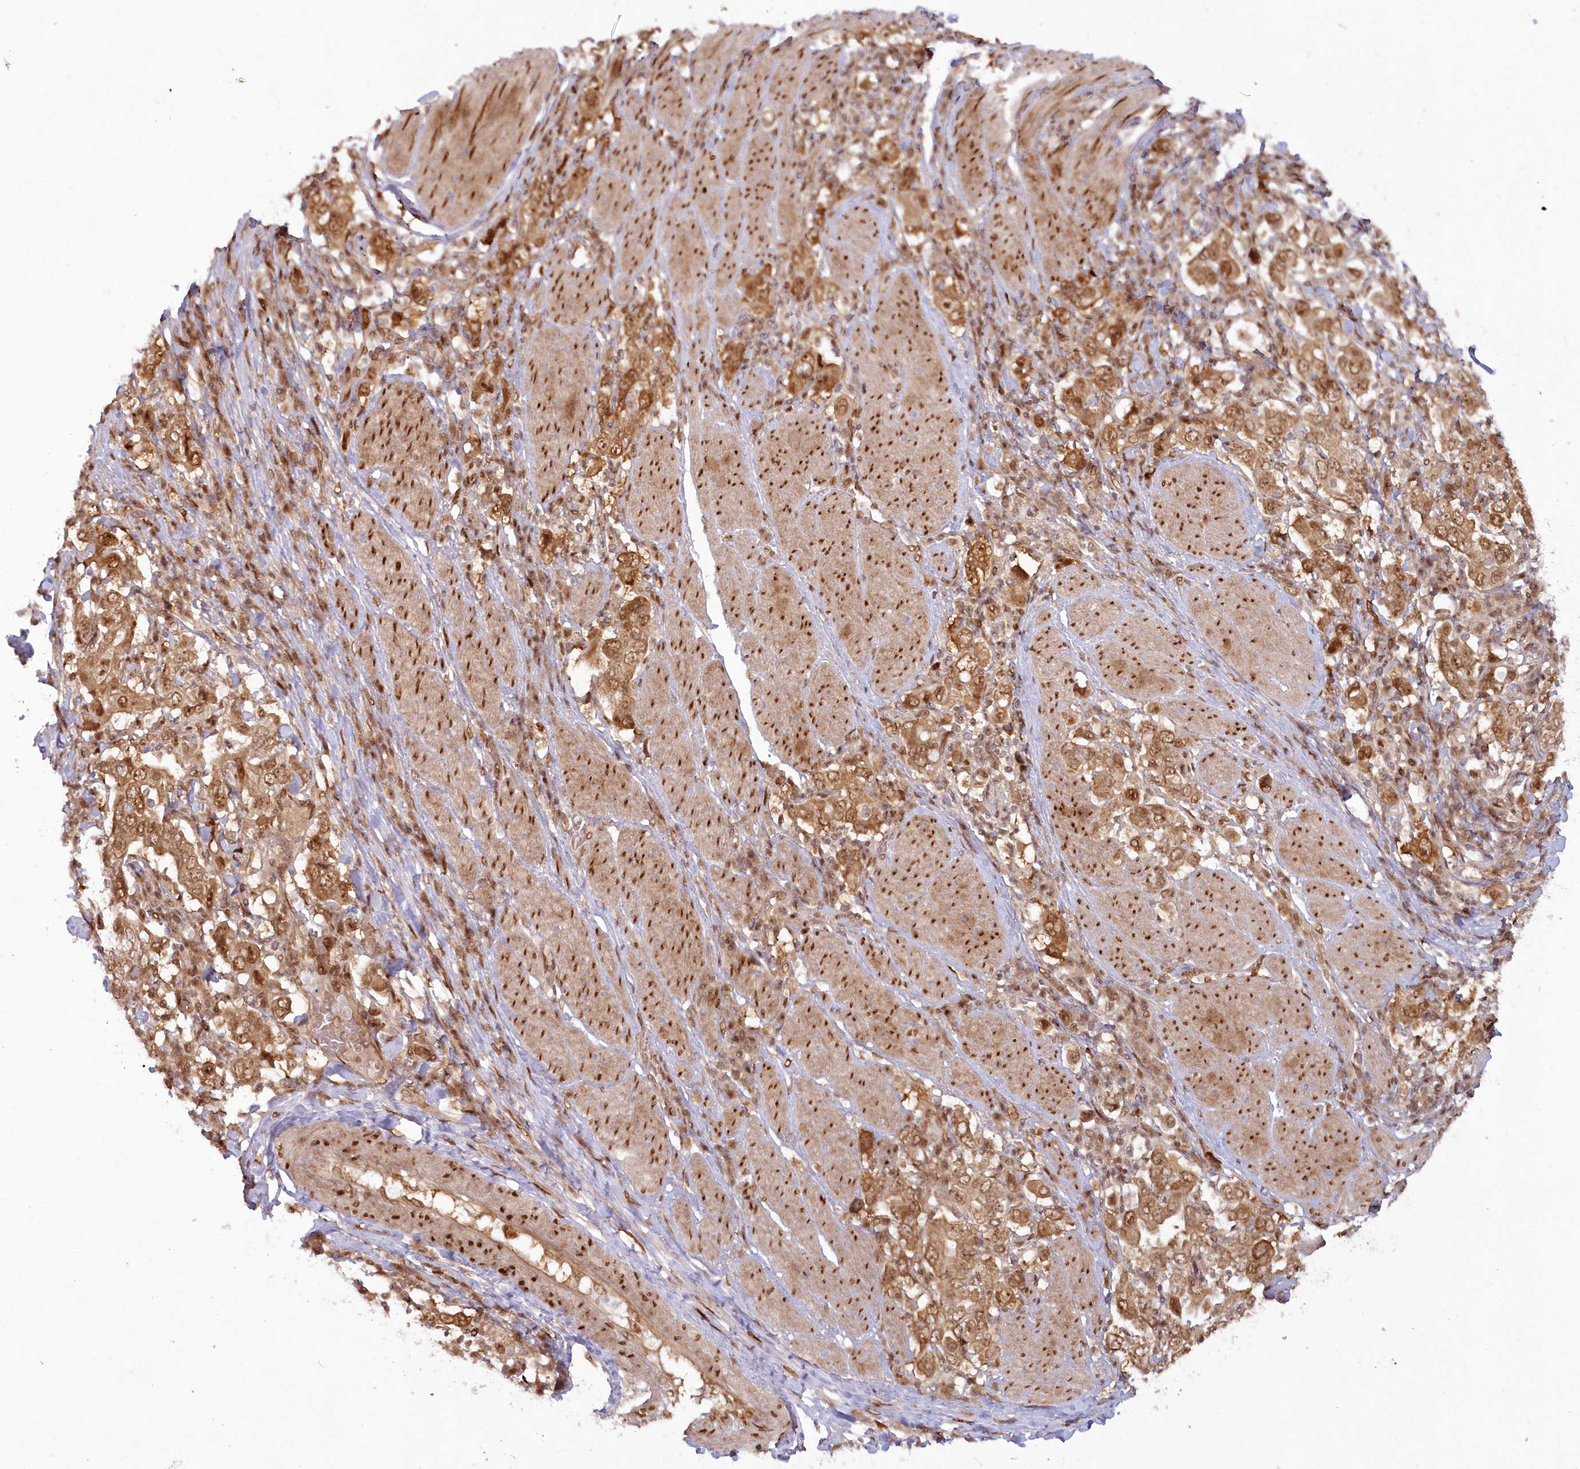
{"staining": {"intensity": "moderate", "quantity": ">75%", "location": "cytoplasmic/membranous,nuclear"}, "tissue": "stomach cancer", "cell_type": "Tumor cells", "image_type": "cancer", "snomed": [{"axis": "morphology", "description": "Adenocarcinoma, NOS"}, {"axis": "topography", "description": "Stomach, upper"}], "caption": "An IHC micrograph of neoplastic tissue is shown. Protein staining in brown labels moderate cytoplasmic/membranous and nuclear positivity in stomach adenocarcinoma within tumor cells. (IHC, brightfield microscopy, high magnification).", "gene": "TOGARAM2", "patient": {"sex": "male", "age": 62}}